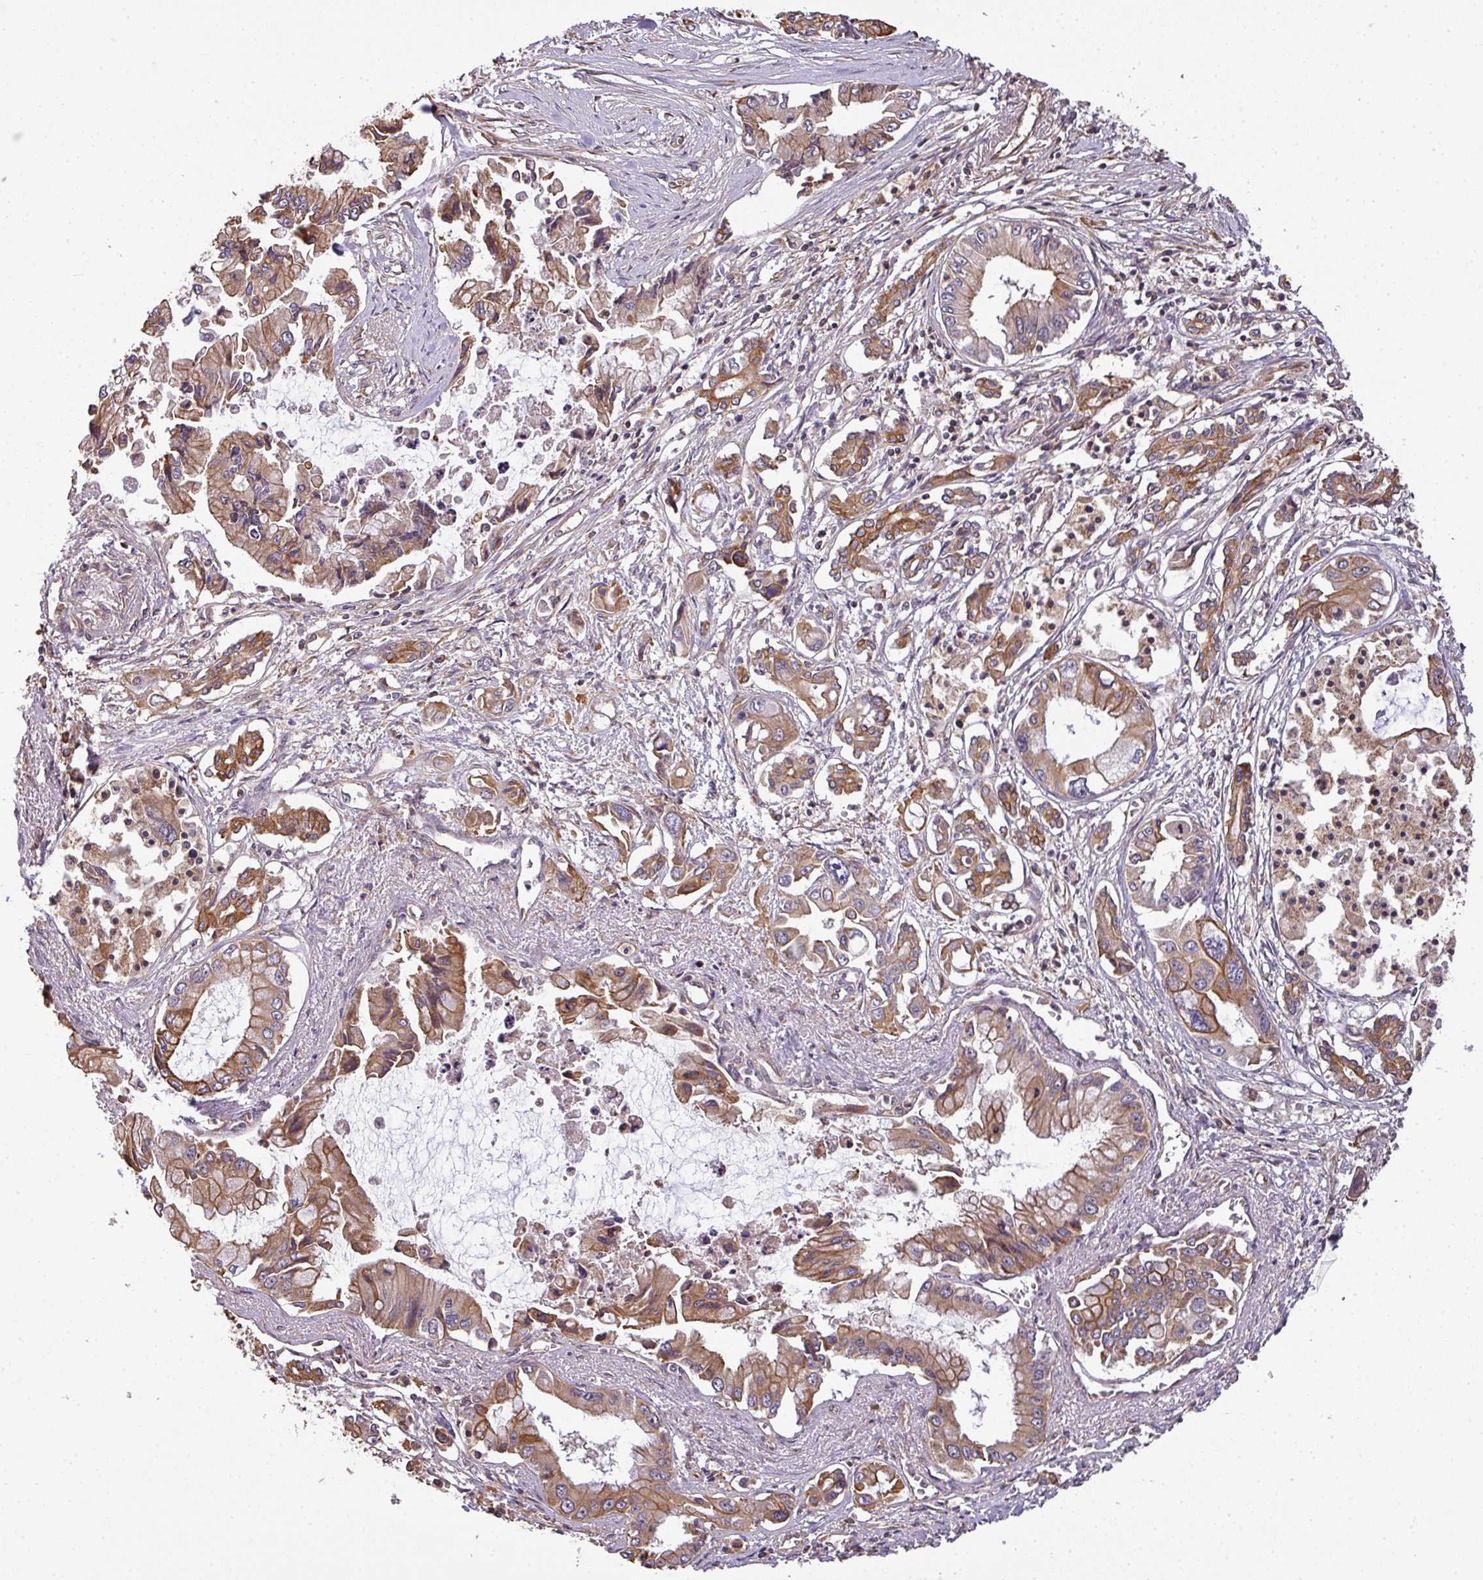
{"staining": {"intensity": "moderate", "quantity": ">75%", "location": "cytoplasmic/membranous"}, "tissue": "pancreatic cancer", "cell_type": "Tumor cells", "image_type": "cancer", "snomed": [{"axis": "morphology", "description": "Adenocarcinoma, NOS"}, {"axis": "topography", "description": "Pancreas"}], "caption": "Adenocarcinoma (pancreatic) stained for a protein demonstrates moderate cytoplasmic/membranous positivity in tumor cells.", "gene": "VENTX", "patient": {"sex": "male", "age": 84}}